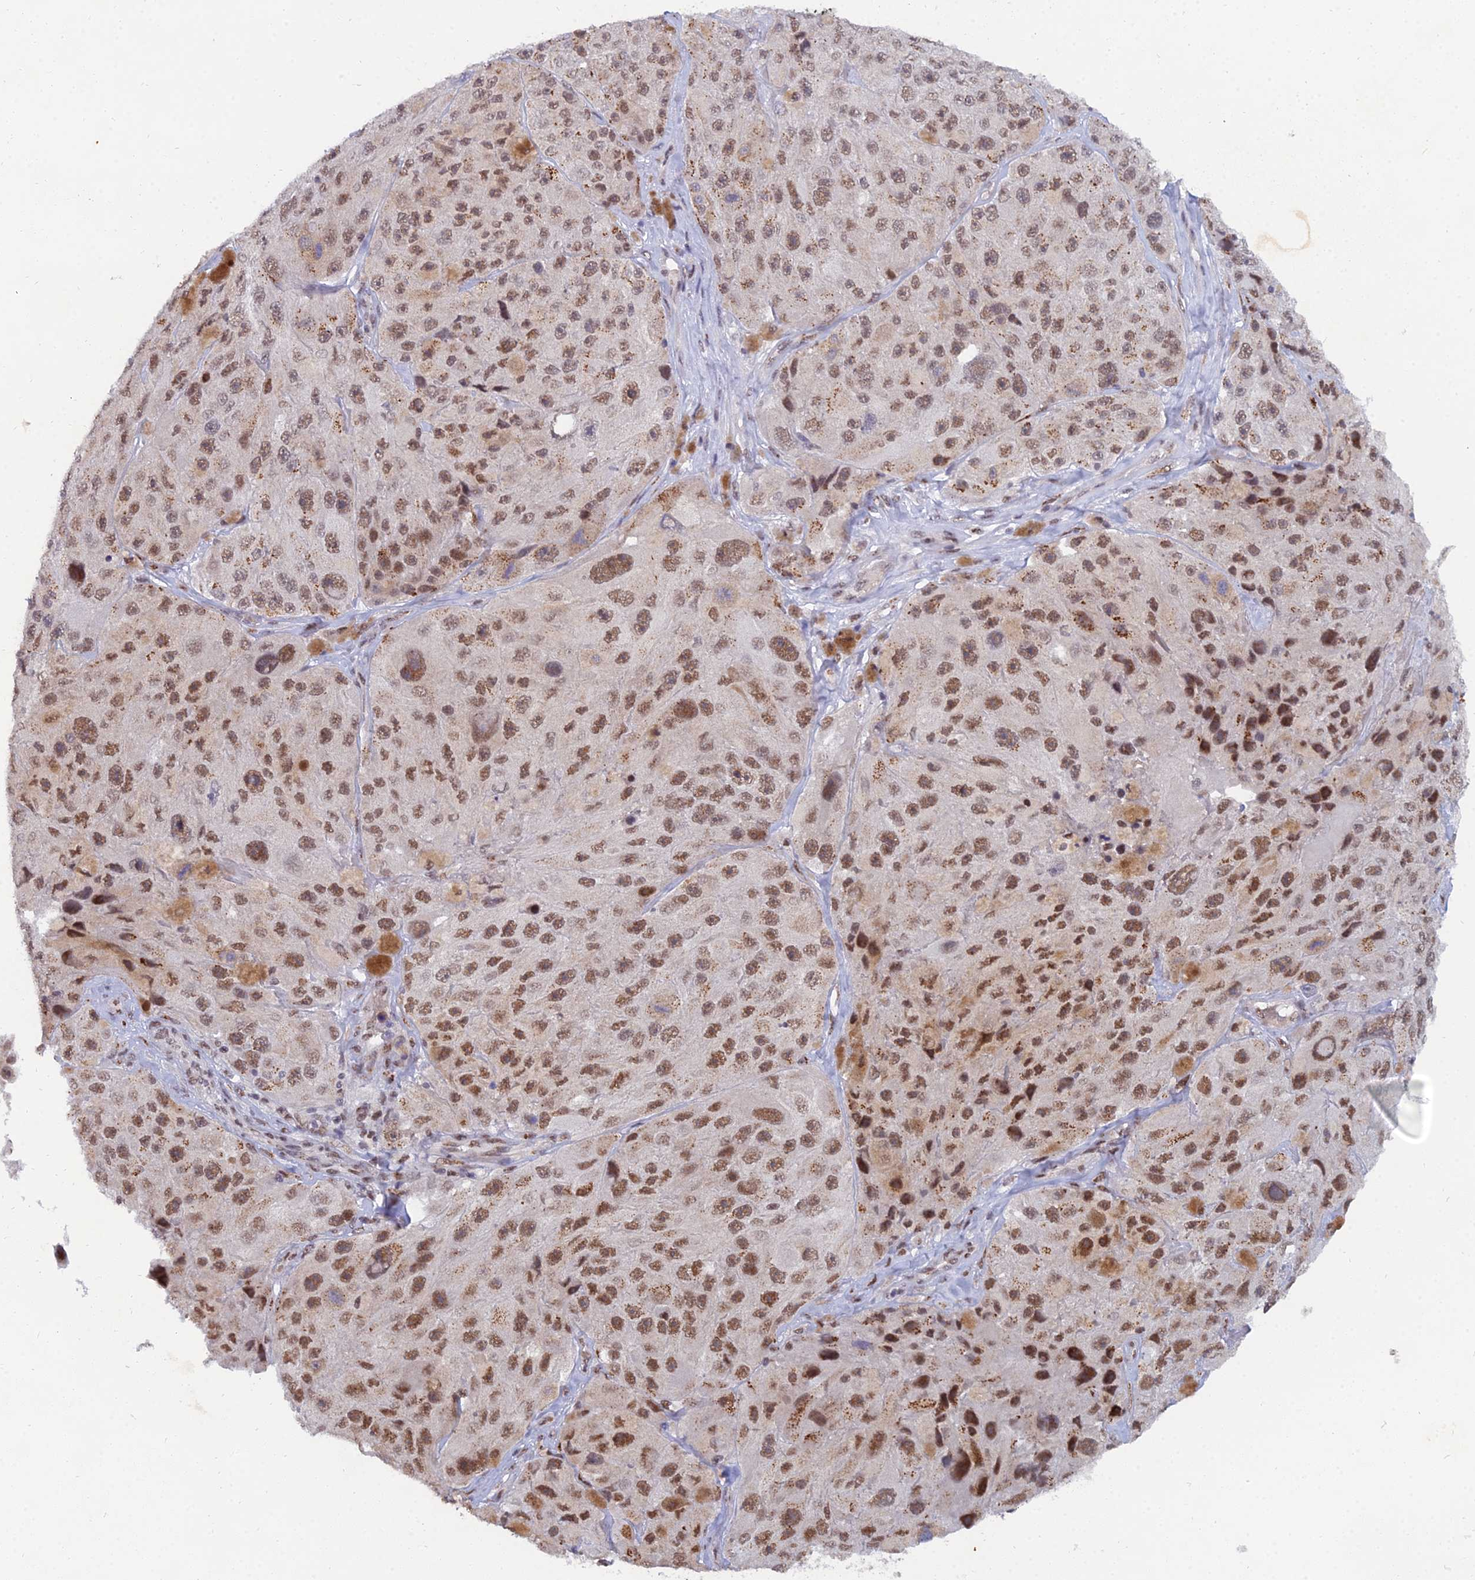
{"staining": {"intensity": "strong", "quantity": ">75%", "location": "cytoplasmic/membranous,nuclear"}, "tissue": "melanoma", "cell_type": "Tumor cells", "image_type": "cancer", "snomed": [{"axis": "morphology", "description": "Malignant melanoma, Metastatic site"}, {"axis": "topography", "description": "Lymph node"}], "caption": "An immunohistochemistry micrograph of tumor tissue is shown. Protein staining in brown labels strong cytoplasmic/membranous and nuclear positivity in melanoma within tumor cells.", "gene": "THOC3", "patient": {"sex": "male", "age": 62}}